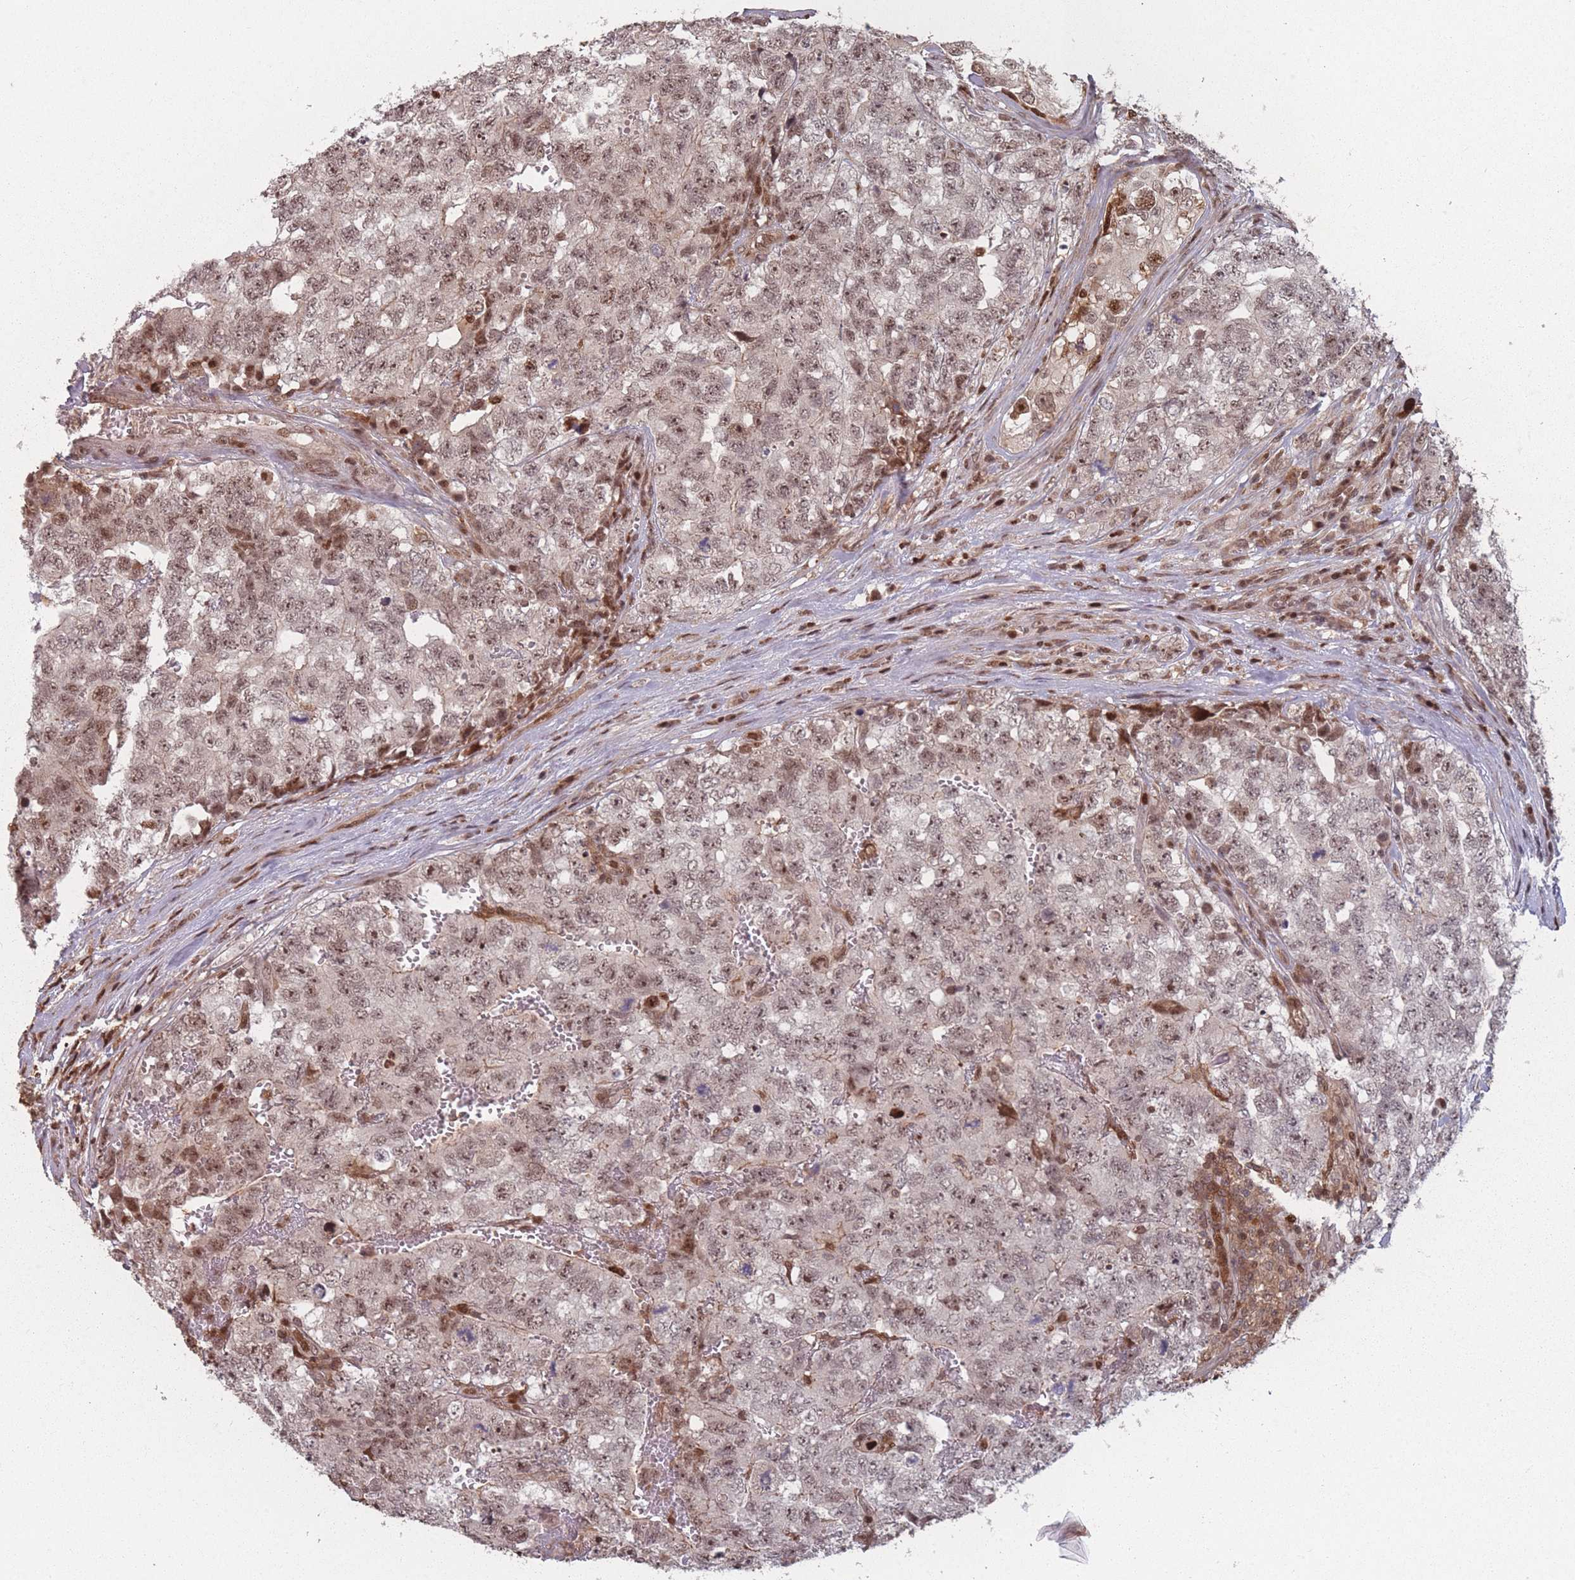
{"staining": {"intensity": "moderate", "quantity": ">75%", "location": "nuclear"}, "tissue": "testis cancer", "cell_type": "Tumor cells", "image_type": "cancer", "snomed": [{"axis": "morphology", "description": "Carcinoma, Embryonal, NOS"}, {"axis": "topography", "description": "Testis"}], "caption": "Moderate nuclear protein staining is seen in approximately >75% of tumor cells in embryonal carcinoma (testis).", "gene": "WDR55", "patient": {"sex": "male", "age": 31}}